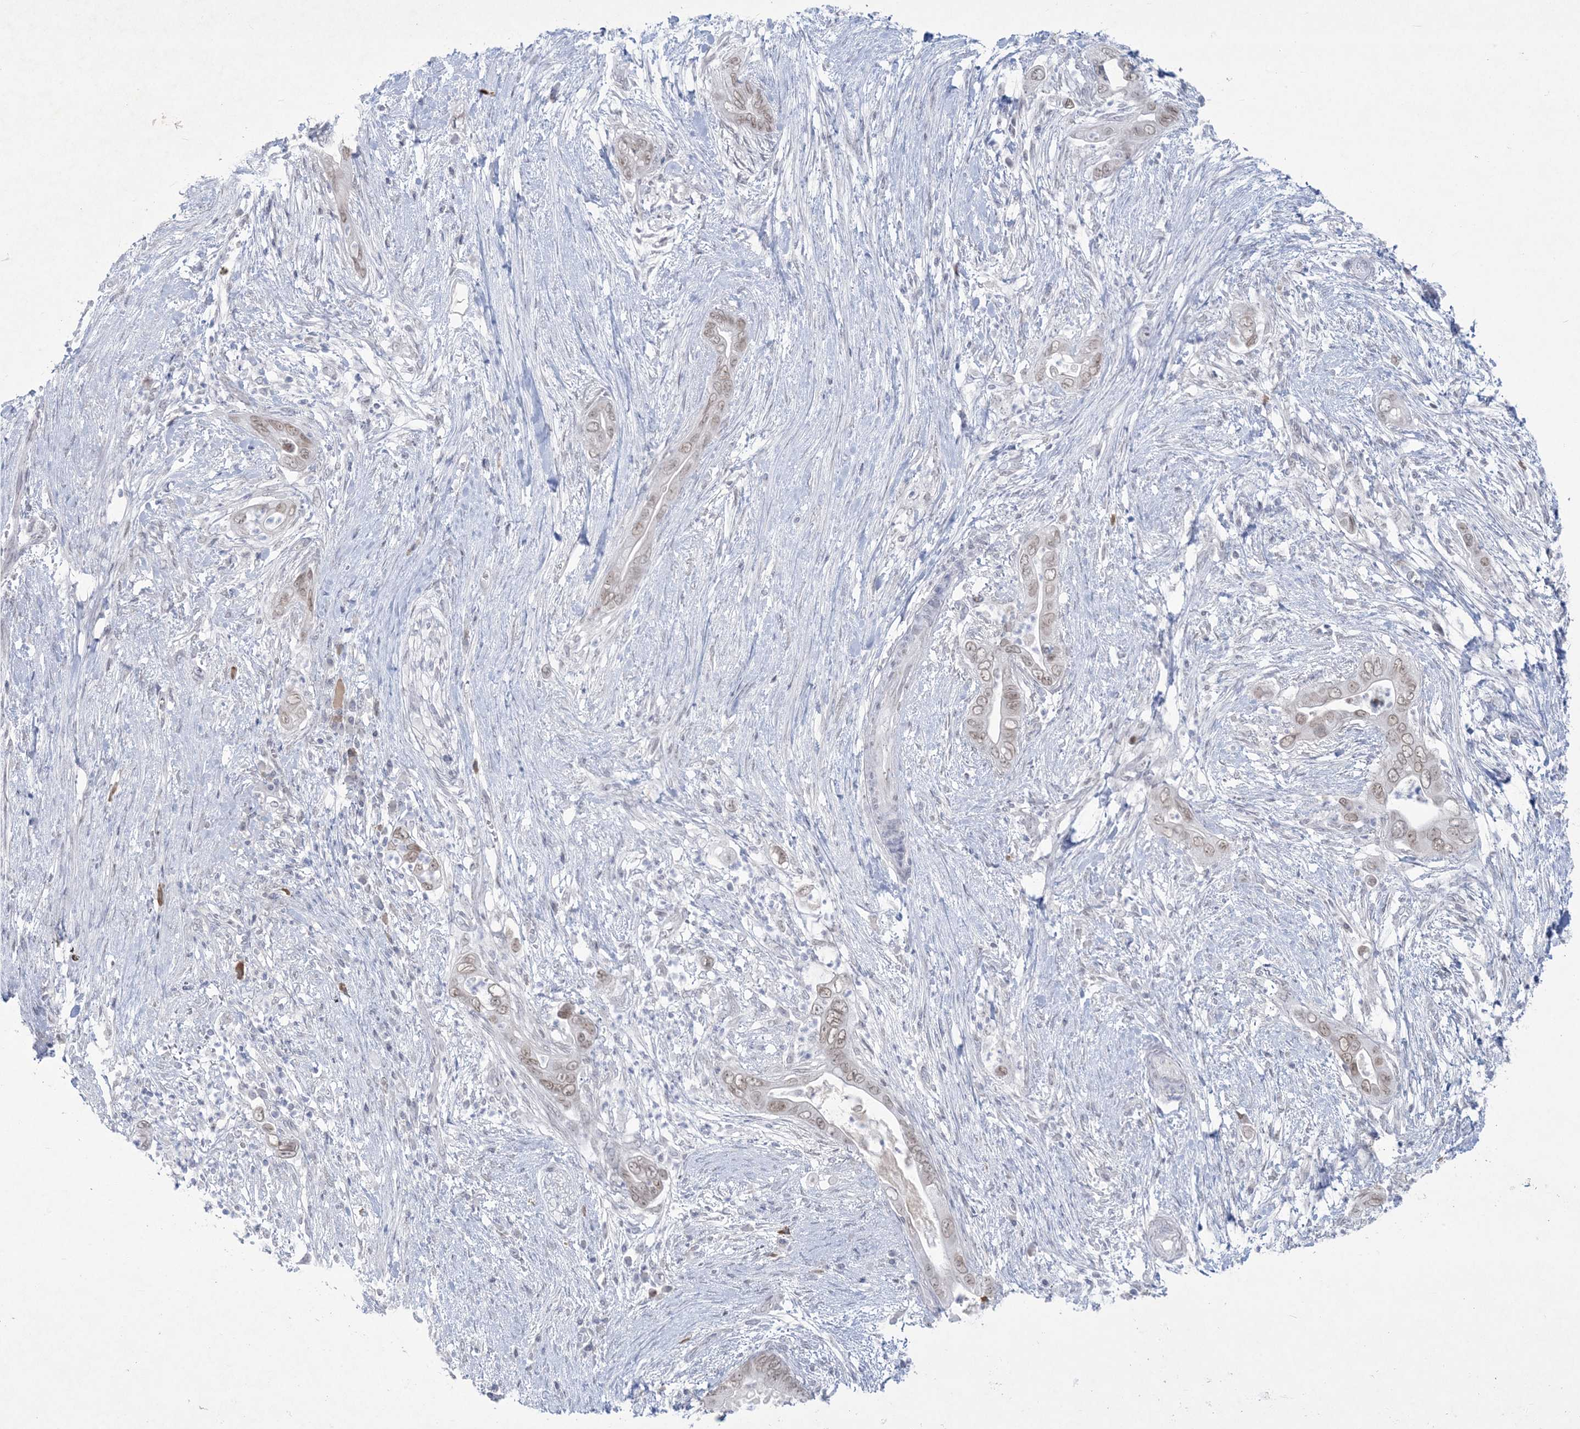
{"staining": {"intensity": "weak", "quantity": ">75%", "location": "nuclear"}, "tissue": "pancreatic cancer", "cell_type": "Tumor cells", "image_type": "cancer", "snomed": [{"axis": "morphology", "description": "Adenocarcinoma, NOS"}, {"axis": "topography", "description": "Pancreas"}], "caption": "Protein expression analysis of pancreatic cancer demonstrates weak nuclear expression in about >75% of tumor cells. (brown staining indicates protein expression, while blue staining denotes nuclei).", "gene": "HOMEZ", "patient": {"sex": "male", "age": 75}}